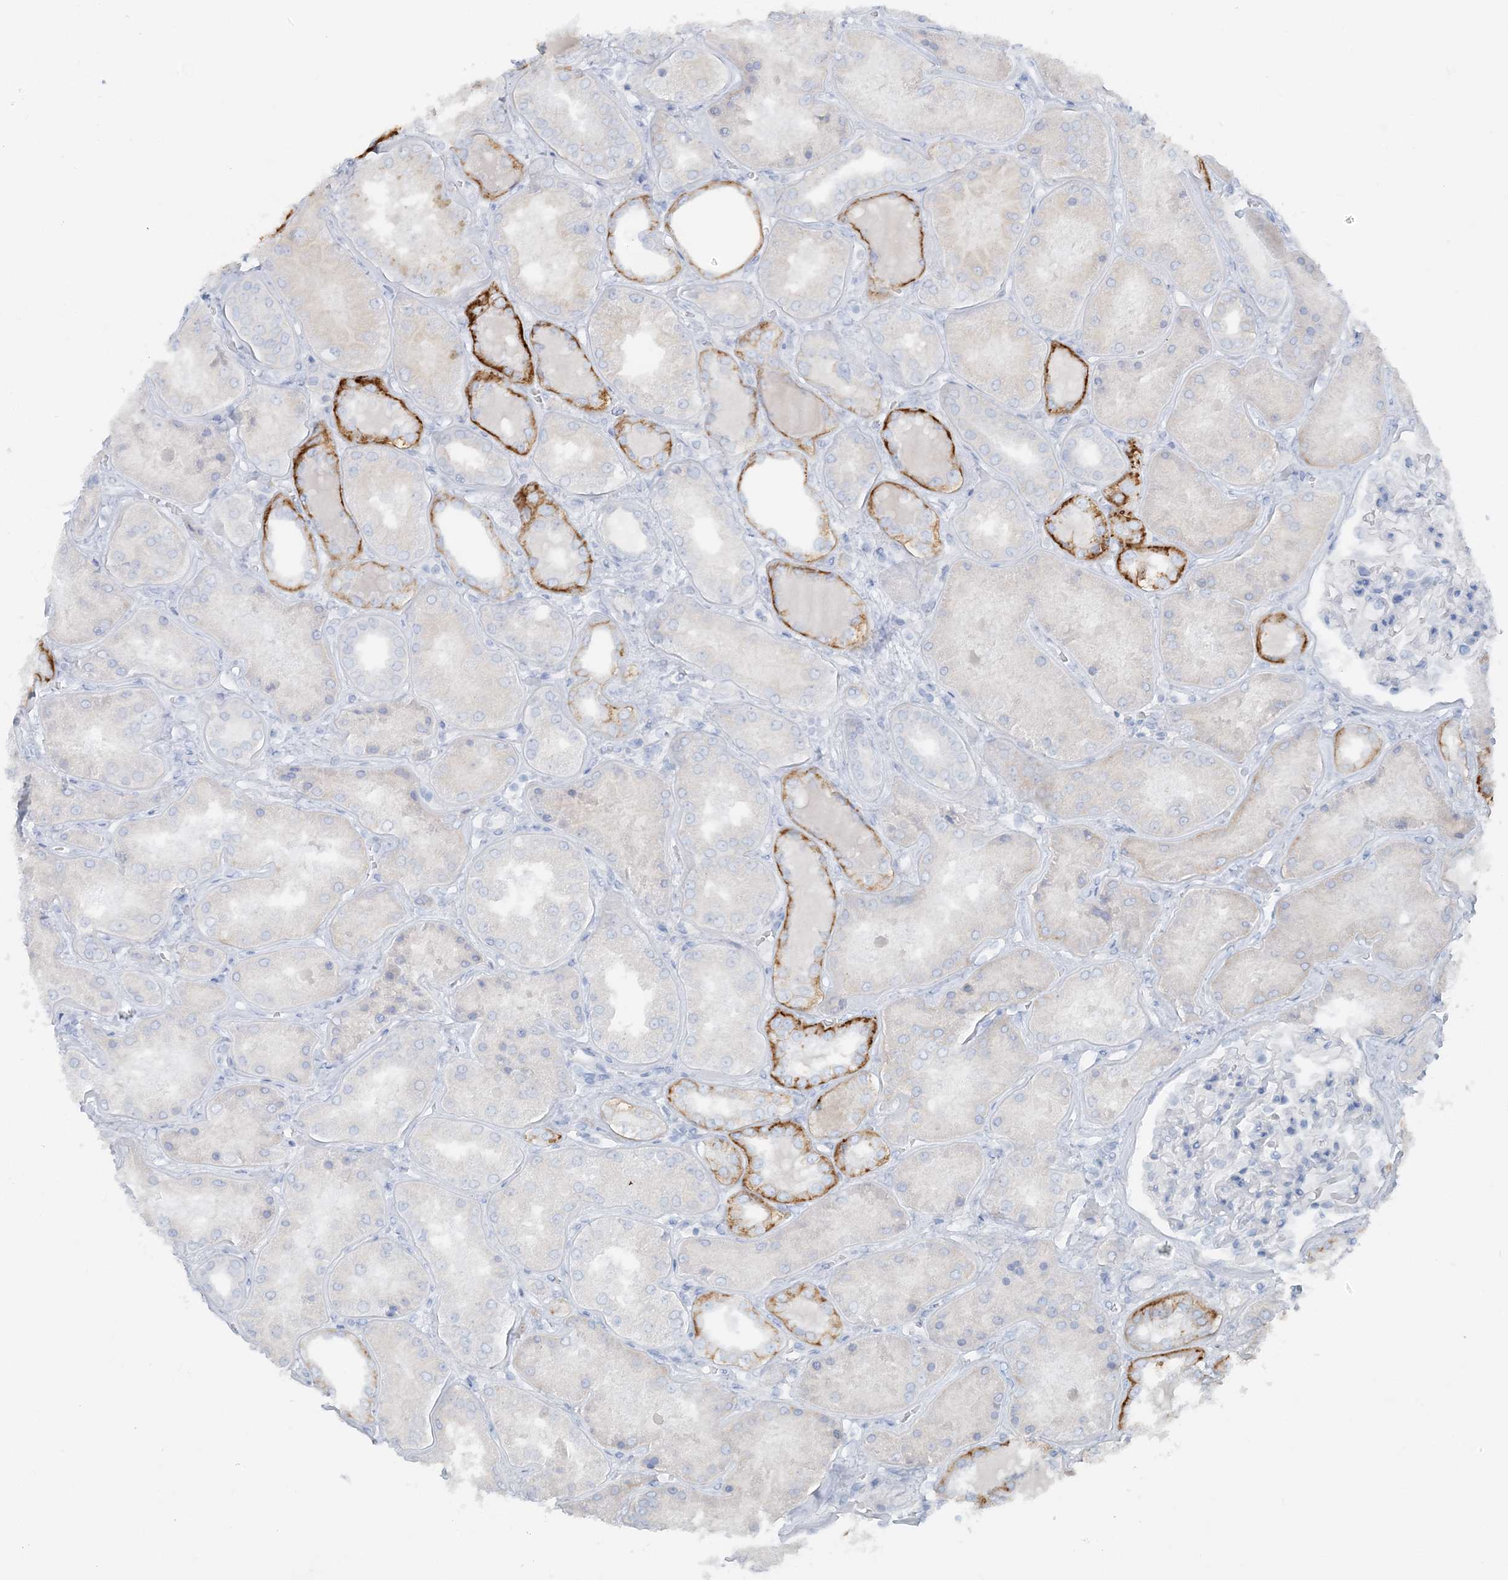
{"staining": {"intensity": "negative", "quantity": "none", "location": "none"}, "tissue": "kidney", "cell_type": "Cells in glomeruli", "image_type": "normal", "snomed": [{"axis": "morphology", "description": "Normal tissue, NOS"}, {"axis": "topography", "description": "Kidney"}], "caption": "Immunohistochemical staining of normal human kidney shows no significant staining in cells in glomeruli.", "gene": "ATP11A", "patient": {"sex": "female", "age": 56}}